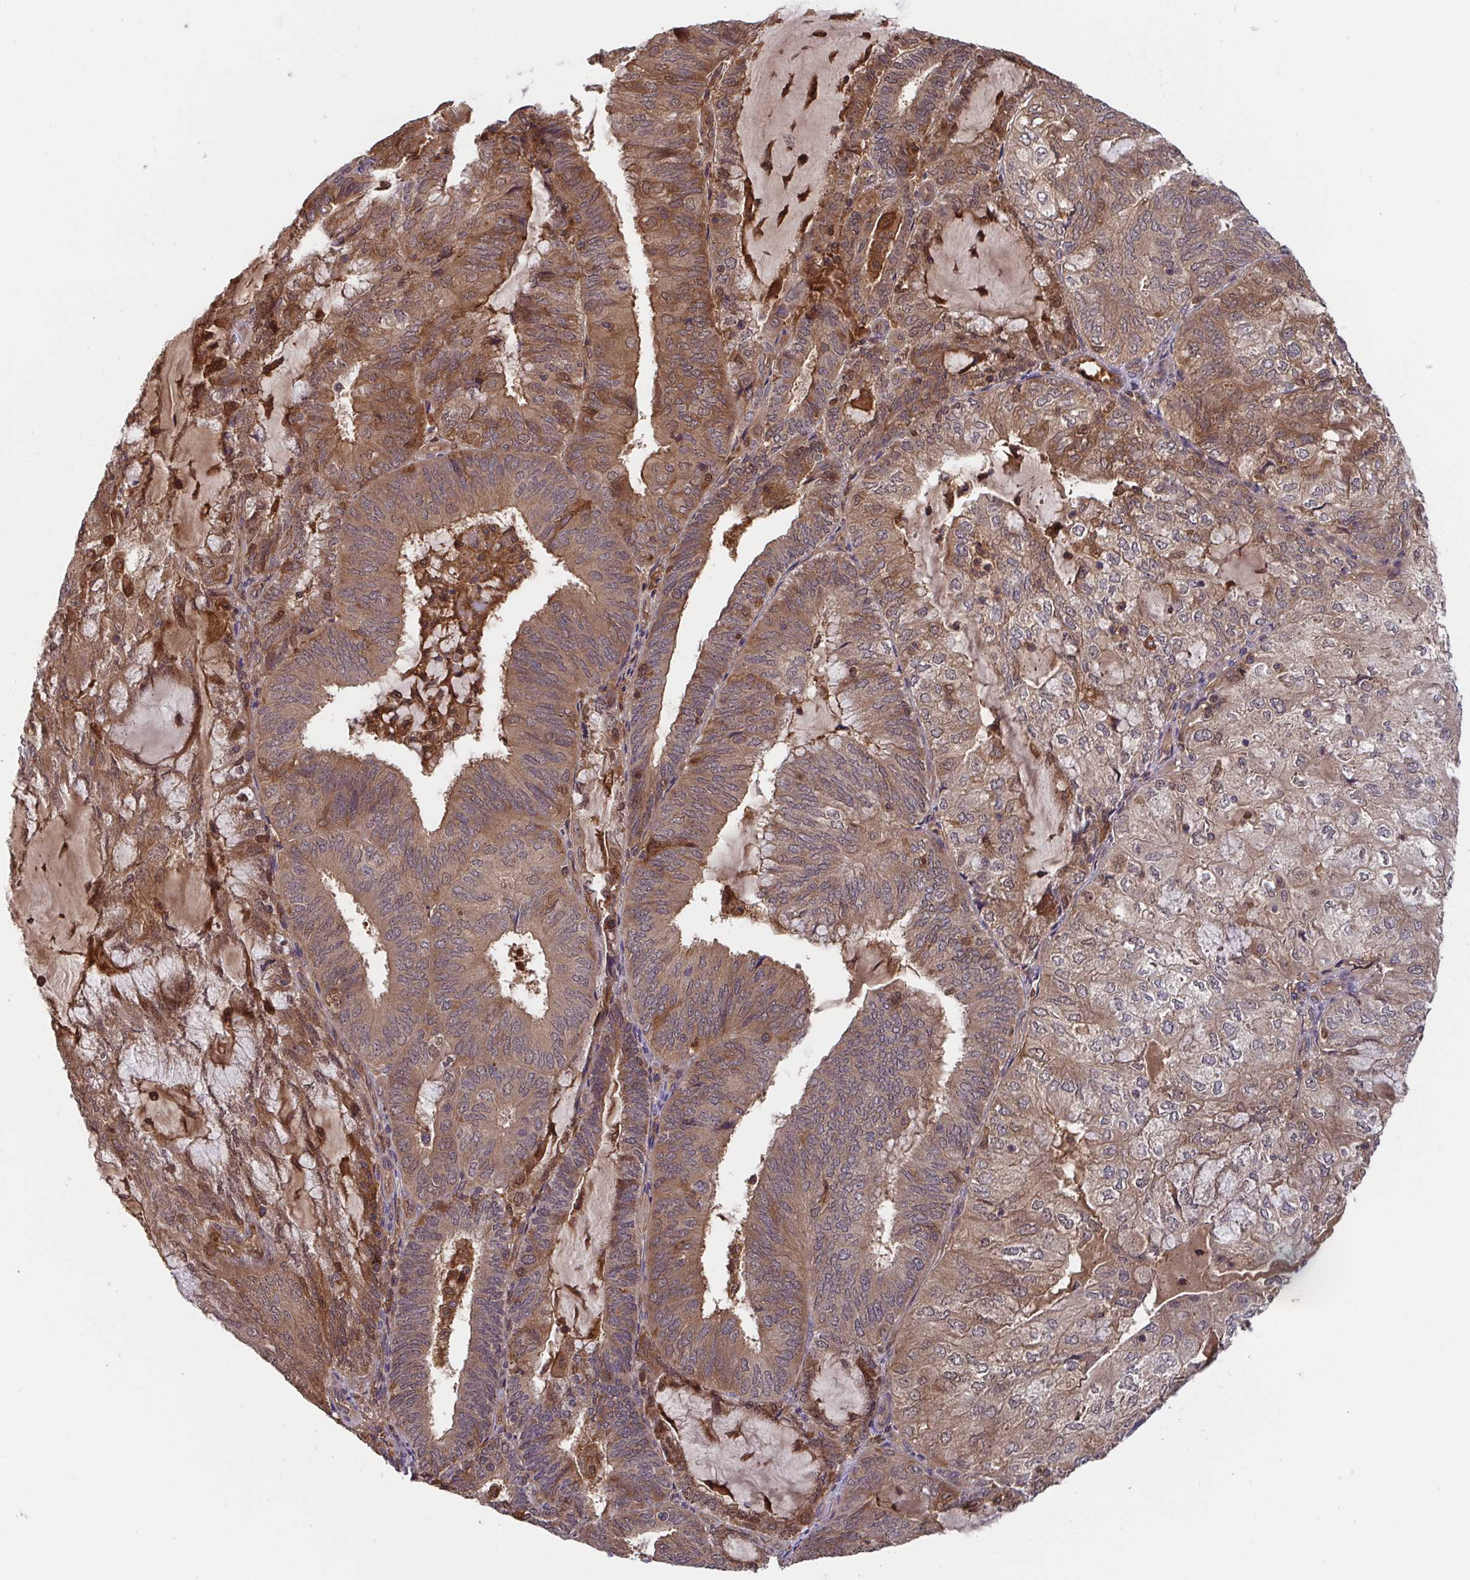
{"staining": {"intensity": "moderate", "quantity": ">75%", "location": "cytoplasmic/membranous,nuclear"}, "tissue": "endometrial cancer", "cell_type": "Tumor cells", "image_type": "cancer", "snomed": [{"axis": "morphology", "description": "Adenocarcinoma, NOS"}, {"axis": "topography", "description": "Endometrium"}], "caption": "Immunohistochemical staining of human adenocarcinoma (endometrial) exhibits moderate cytoplasmic/membranous and nuclear protein staining in approximately >75% of tumor cells.", "gene": "TIGAR", "patient": {"sex": "female", "age": 81}}